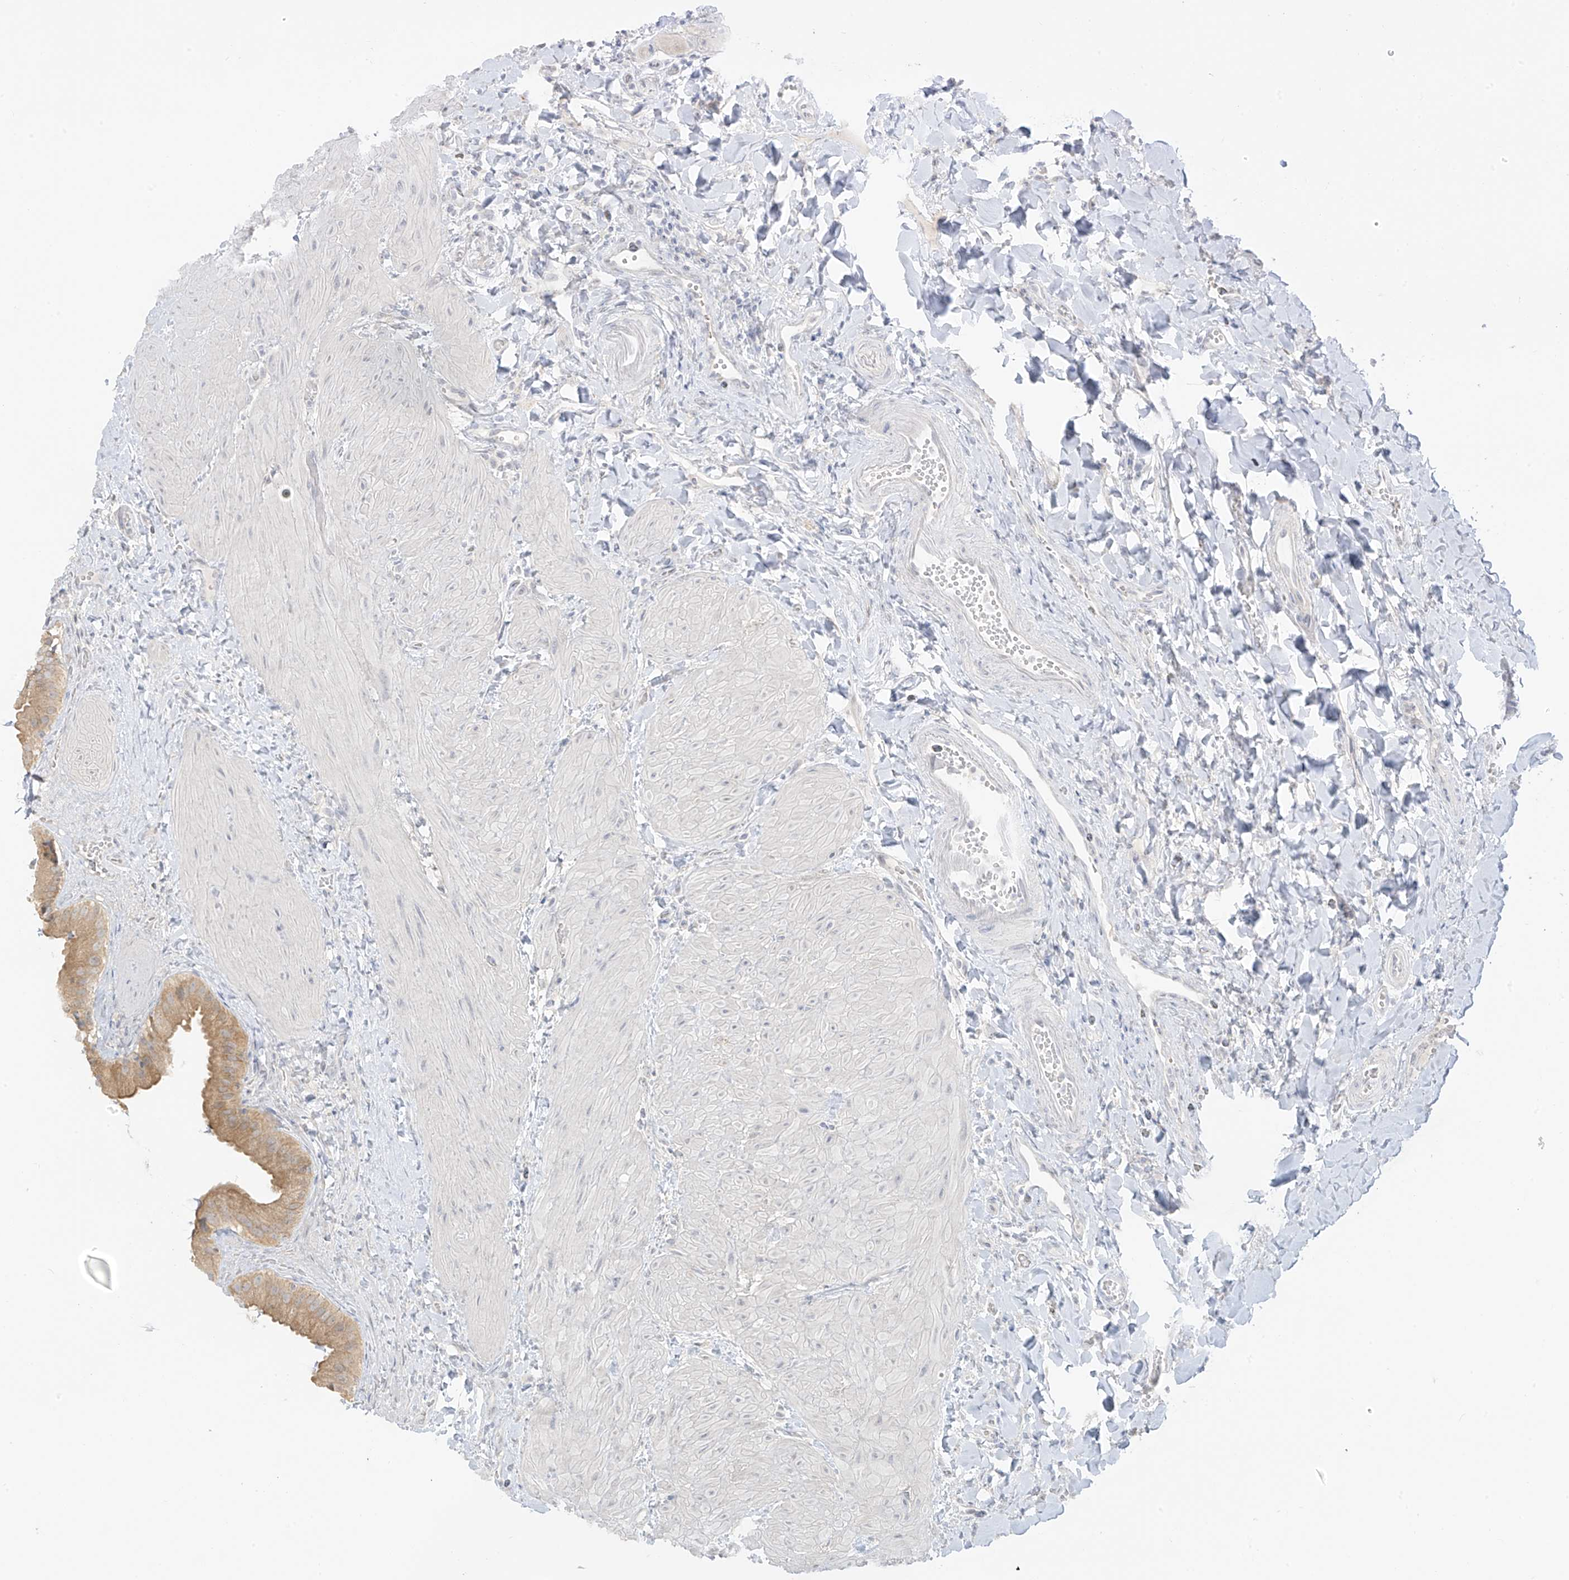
{"staining": {"intensity": "moderate", "quantity": ">75%", "location": "cytoplasmic/membranous"}, "tissue": "gallbladder", "cell_type": "Glandular cells", "image_type": "normal", "snomed": [{"axis": "morphology", "description": "Normal tissue, NOS"}, {"axis": "topography", "description": "Gallbladder"}], "caption": "Immunohistochemical staining of normal human gallbladder displays moderate cytoplasmic/membranous protein expression in about >75% of glandular cells.", "gene": "DCDC2", "patient": {"sex": "male", "age": 55}}